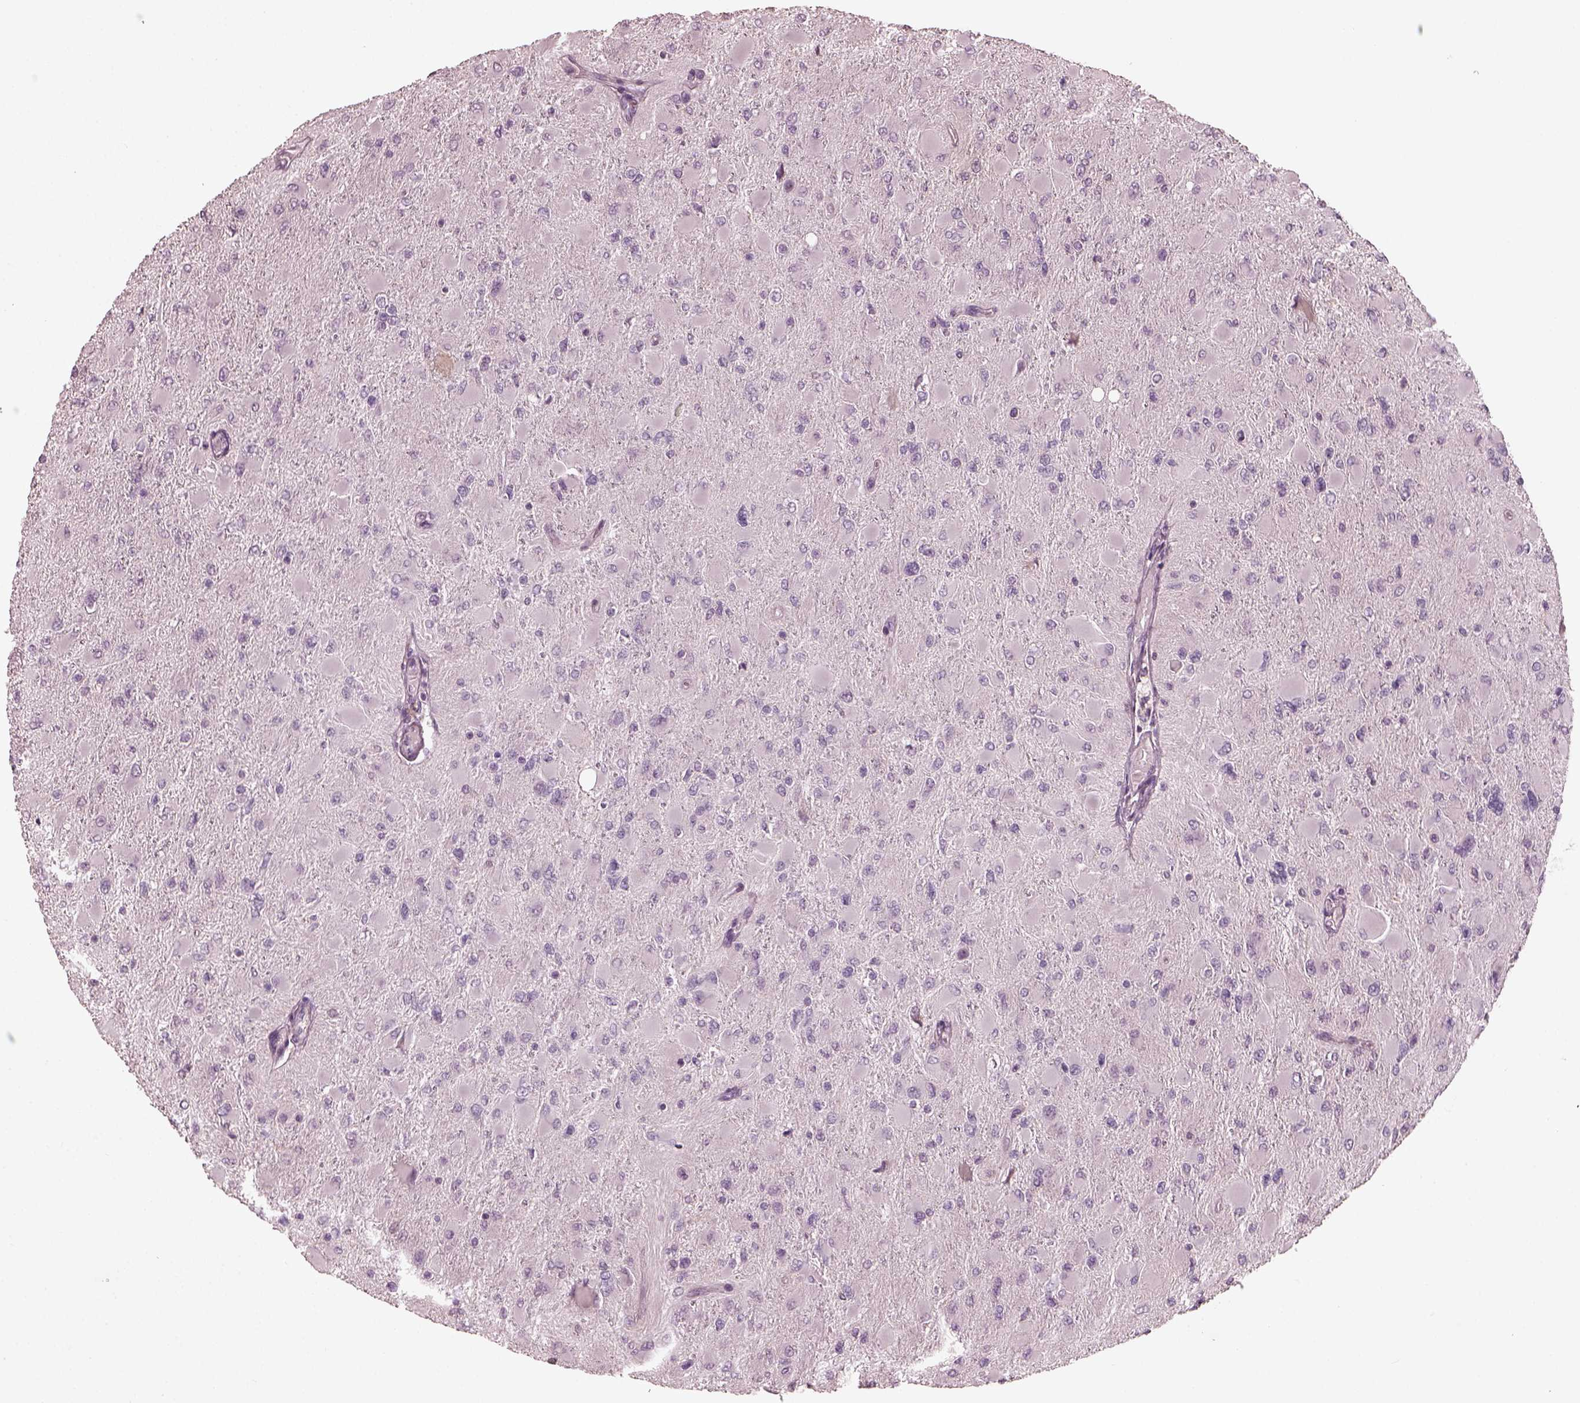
{"staining": {"intensity": "negative", "quantity": "none", "location": "none"}, "tissue": "glioma", "cell_type": "Tumor cells", "image_type": "cancer", "snomed": [{"axis": "morphology", "description": "Glioma, malignant, High grade"}, {"axis": "topography", "description": "Cerebral cortex"}], "caption": "Human glioma stained for a protein using immunohistochemistry (IHC) shows no expression in tumor cells.", "gene": "OPTC", "patient": {"sex": "female", "age": 36}}